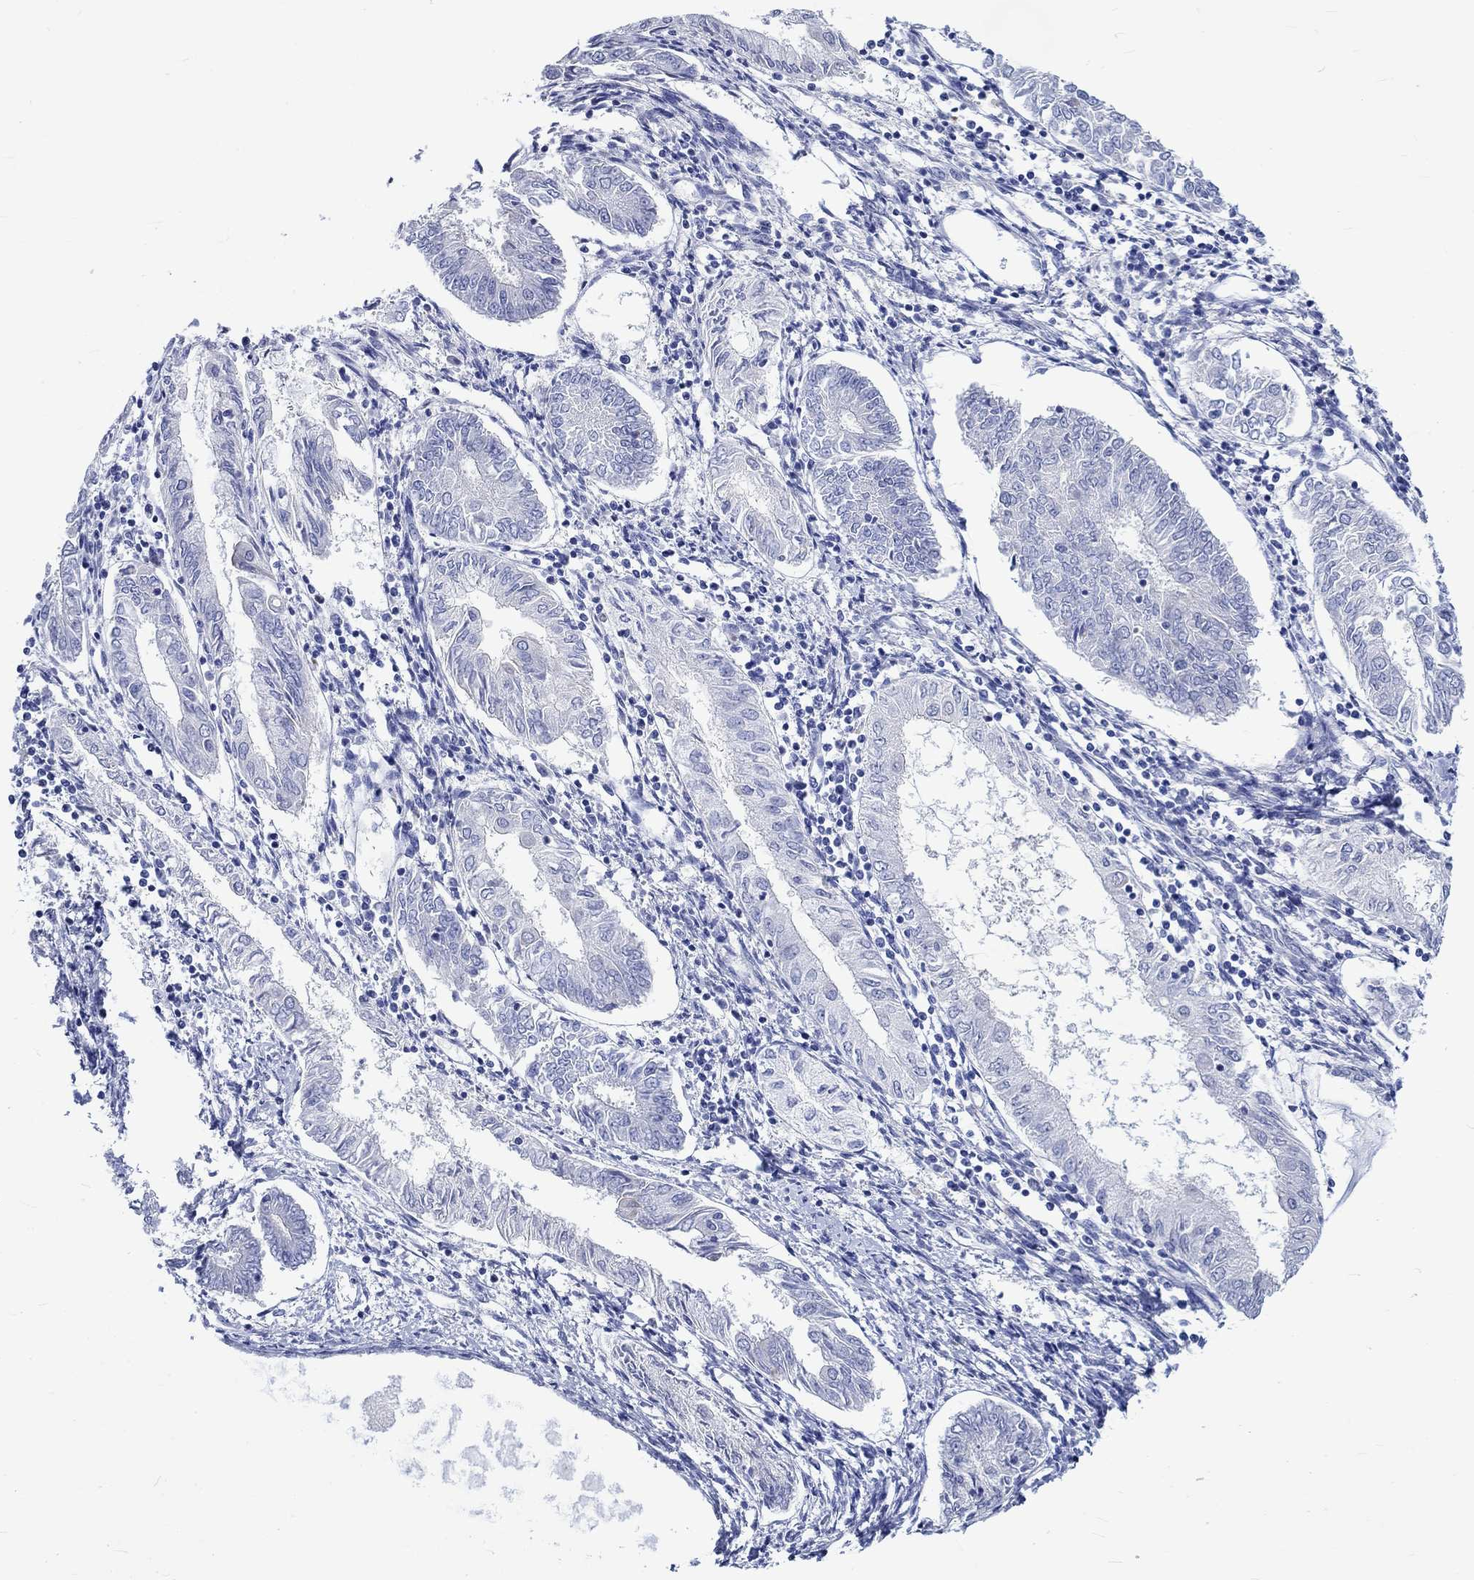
{"staining": {"intensity": "negative", "quantity": "none", "location": "none"}, "tissue": "endometrial cancer", "cell_type": "Tumor cells", "image_type": "cancer", "snomed": [{"axis": "morphology", "description": "Adenocarcinoma, NOS"}, {"axis": "topography", "description": "Endometrium"}], "caption": "Human endometrial adenocarcinoma stained for a protein using immunohistochemistry shows no positivity in tumor cells.", "gene": "NRIP3", "patient": {"sex": "female", "age": 68}}